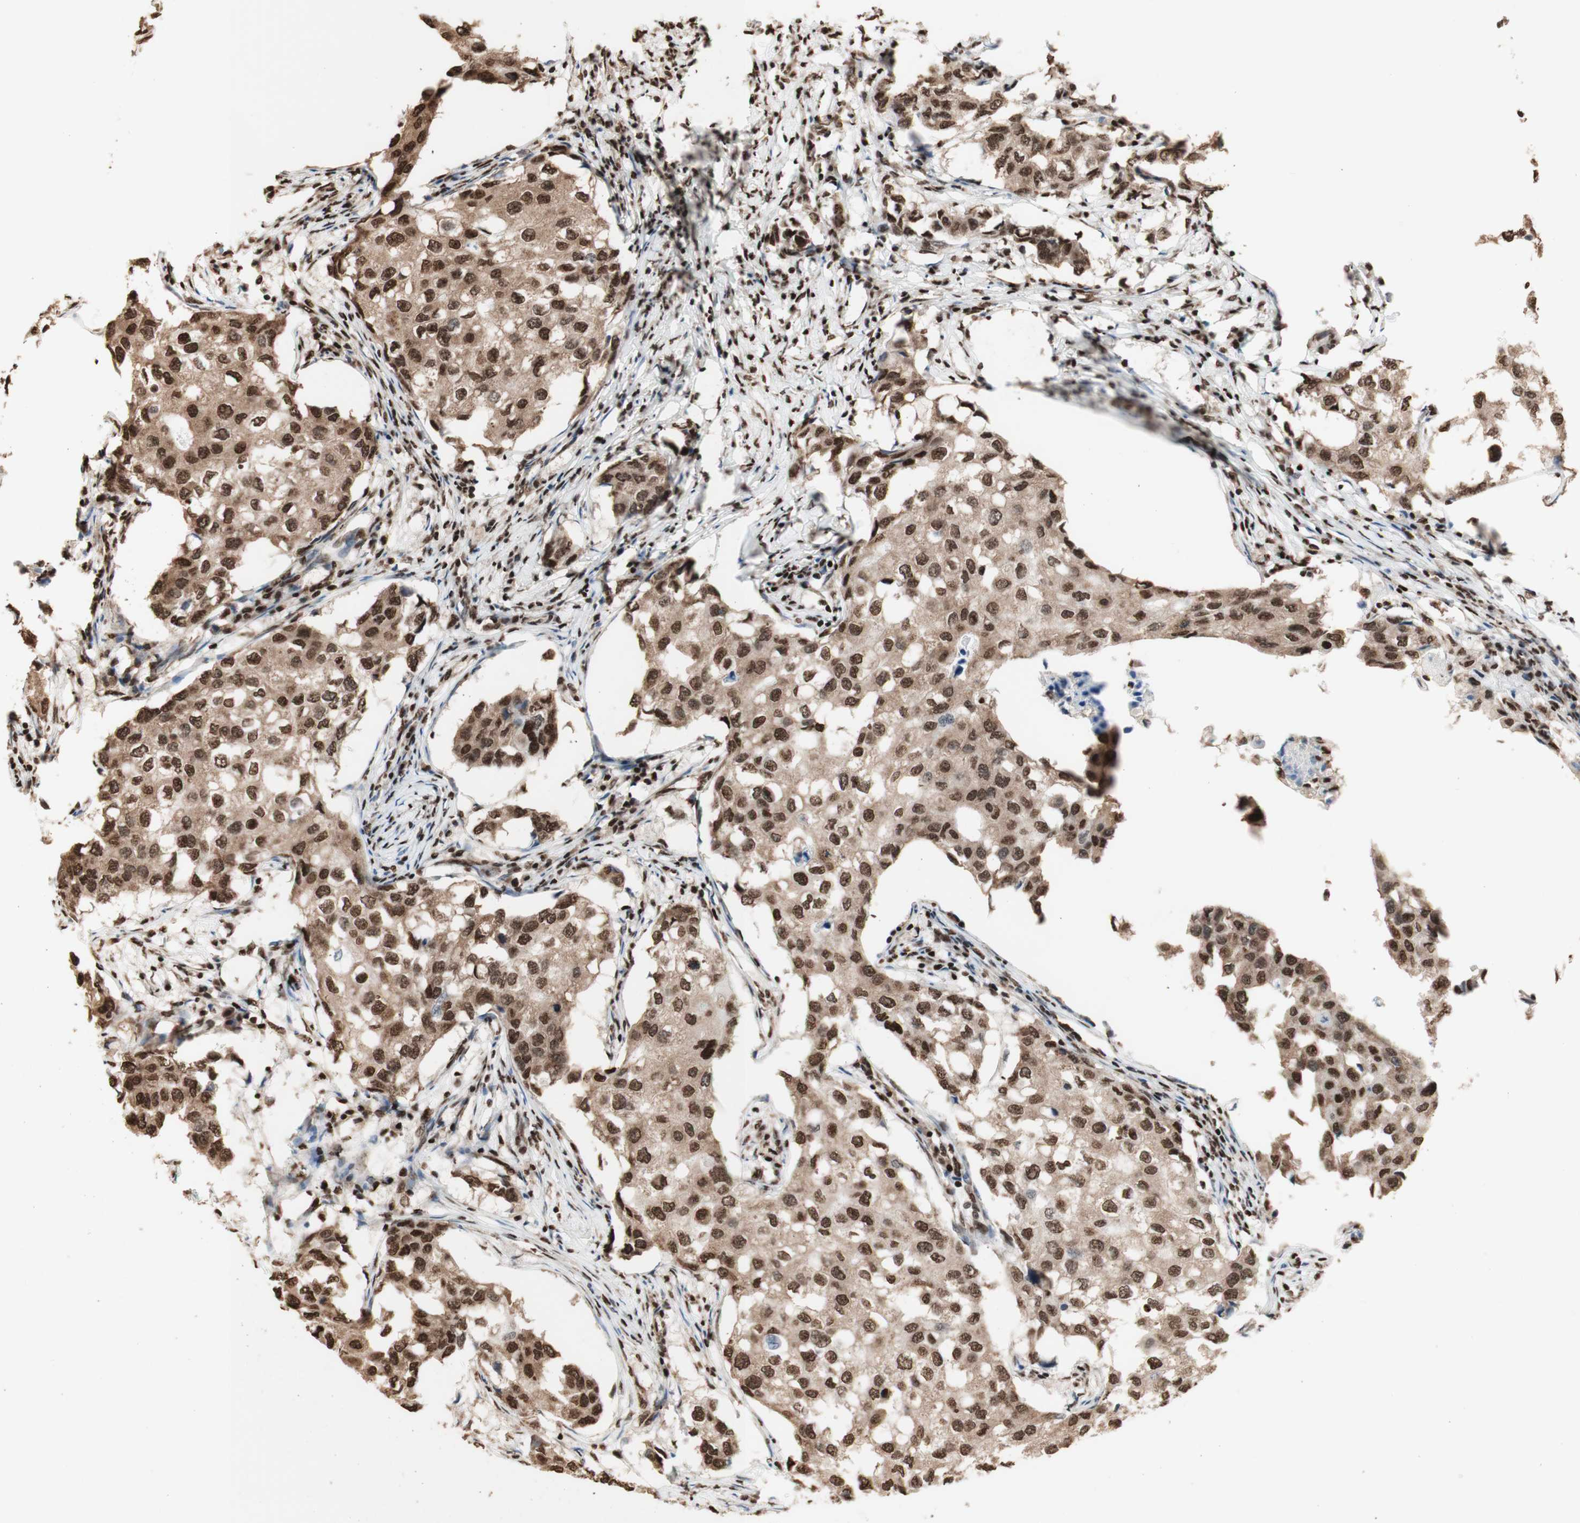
{"staining": {"intensity": "strong", "quantity": ">75%", "location": "cytoplasmic/membranous,nuclear"}, "tissue": "breast cancer", "cell_type": "Tumor cells", "image_type": "cancer", "snomed": [{"axis": "morphology", "description": "Duct carcinoma"}, {"axis": "topography", "description": "Breast"}], "caption": "This histopathology image reveals immunohistochemistry (IHC) staining of breast invasive ductal carcinoma, with high strong cytoplasmic/membranous and nuclear staining in about >75% of tumor cells.", "gene": "HNRNPA2B1", "patient": {"sex": "female", "age": 27}}